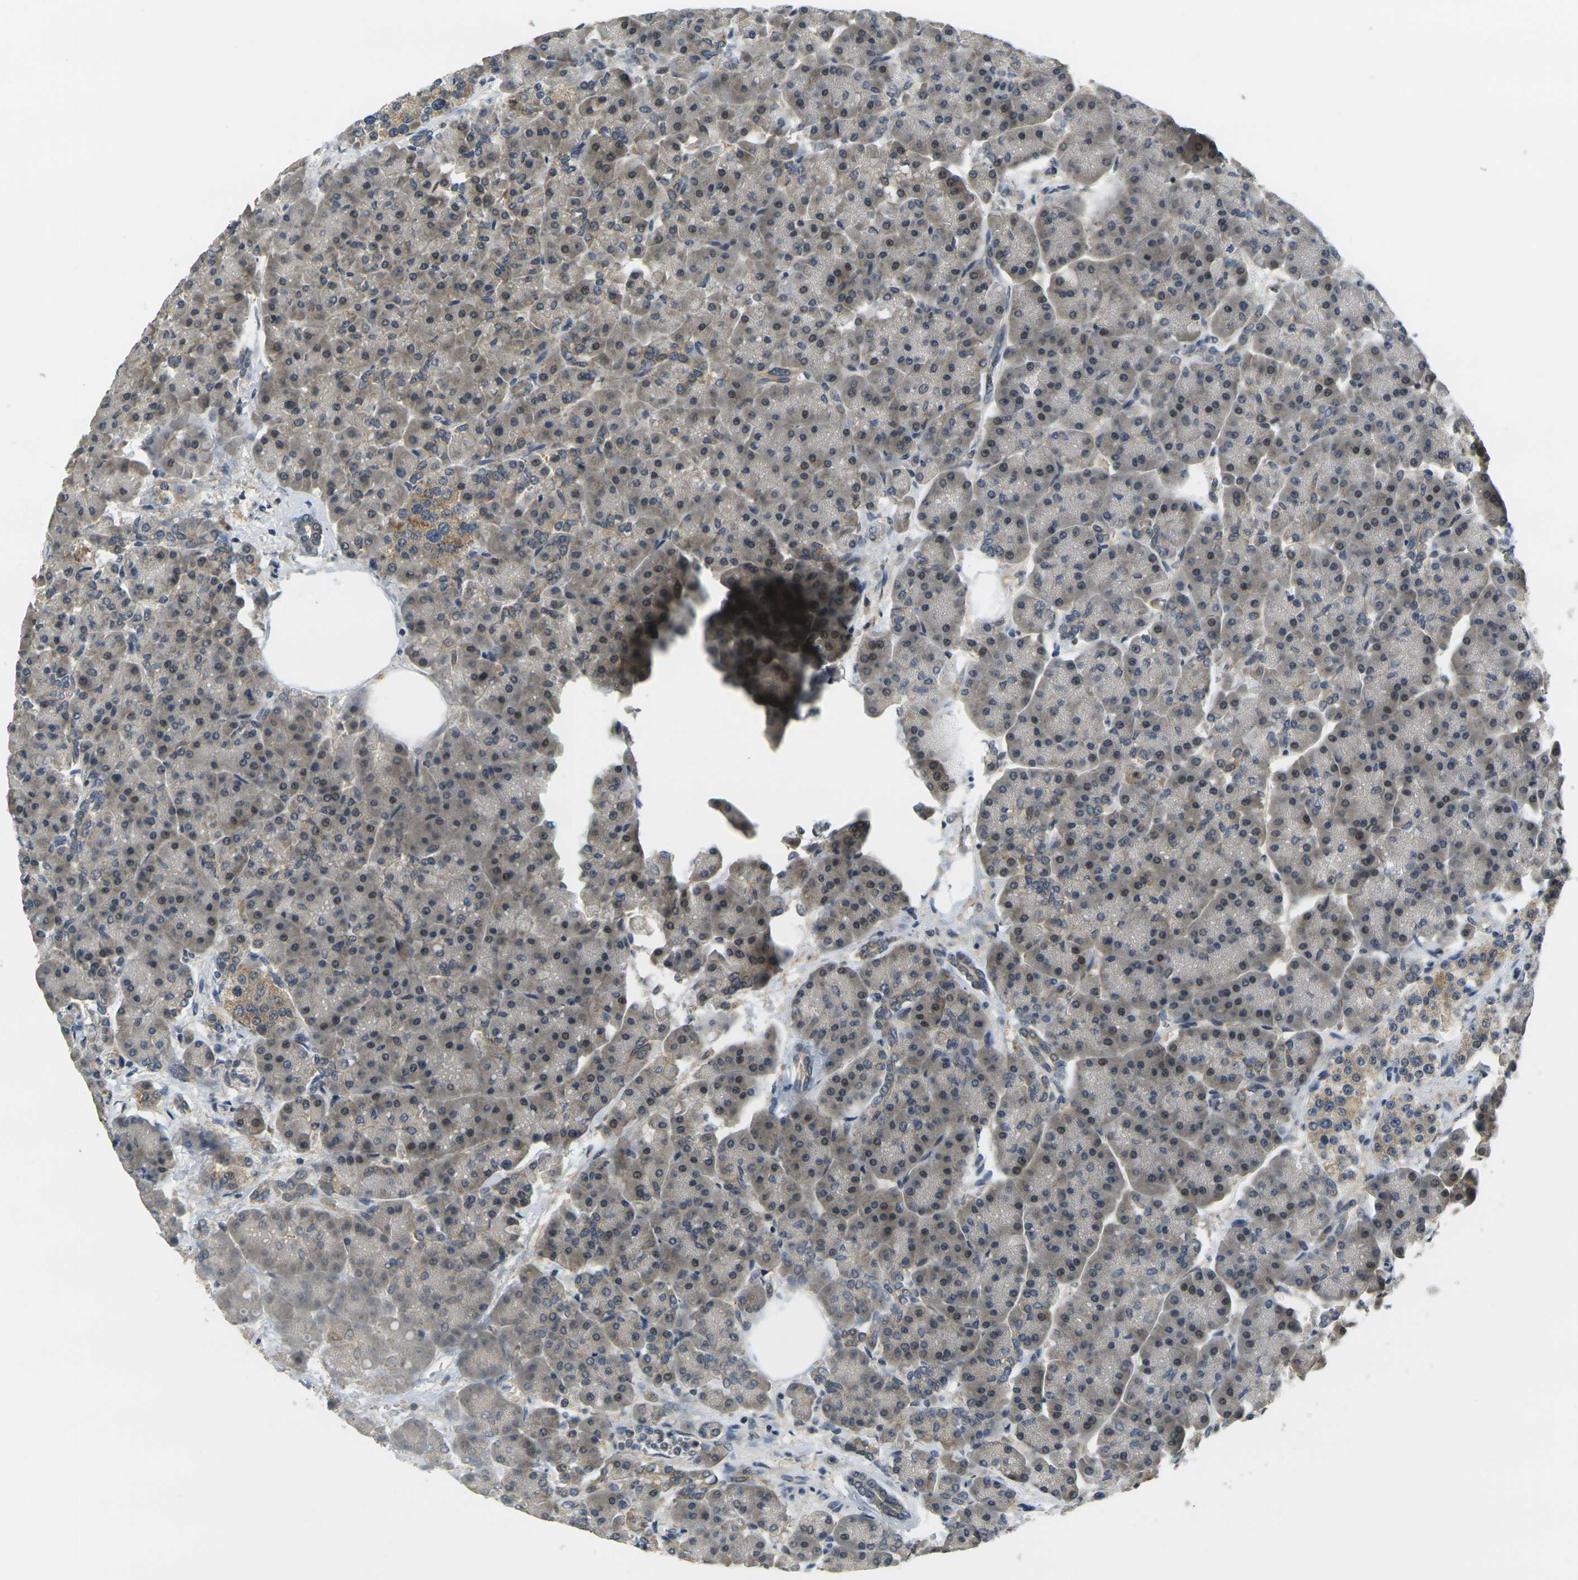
{"staining": {"intensity": "moderate", "quantity": ">75%", "location": "cytoplasmic/membranous,nuclear"}, "tissue": "pancreas", "cell_type": "Exocrine glandular cells", "image_type": "normal", "snomed": [{"axis": "morphology", "description": "Normal tissue, NOS"}, {"axis": "topography", "description": "Pancreas"}], "caption": "This image shows immunohistochemistry (IHC) staining of benign human pancreas, with medium moderate cytoplasmic/membranous,nuclear expression in approximately >75% of exocrine glandular cells.", "gene": "KLHL8", "patient": {"sex": "female", "age": 70}}